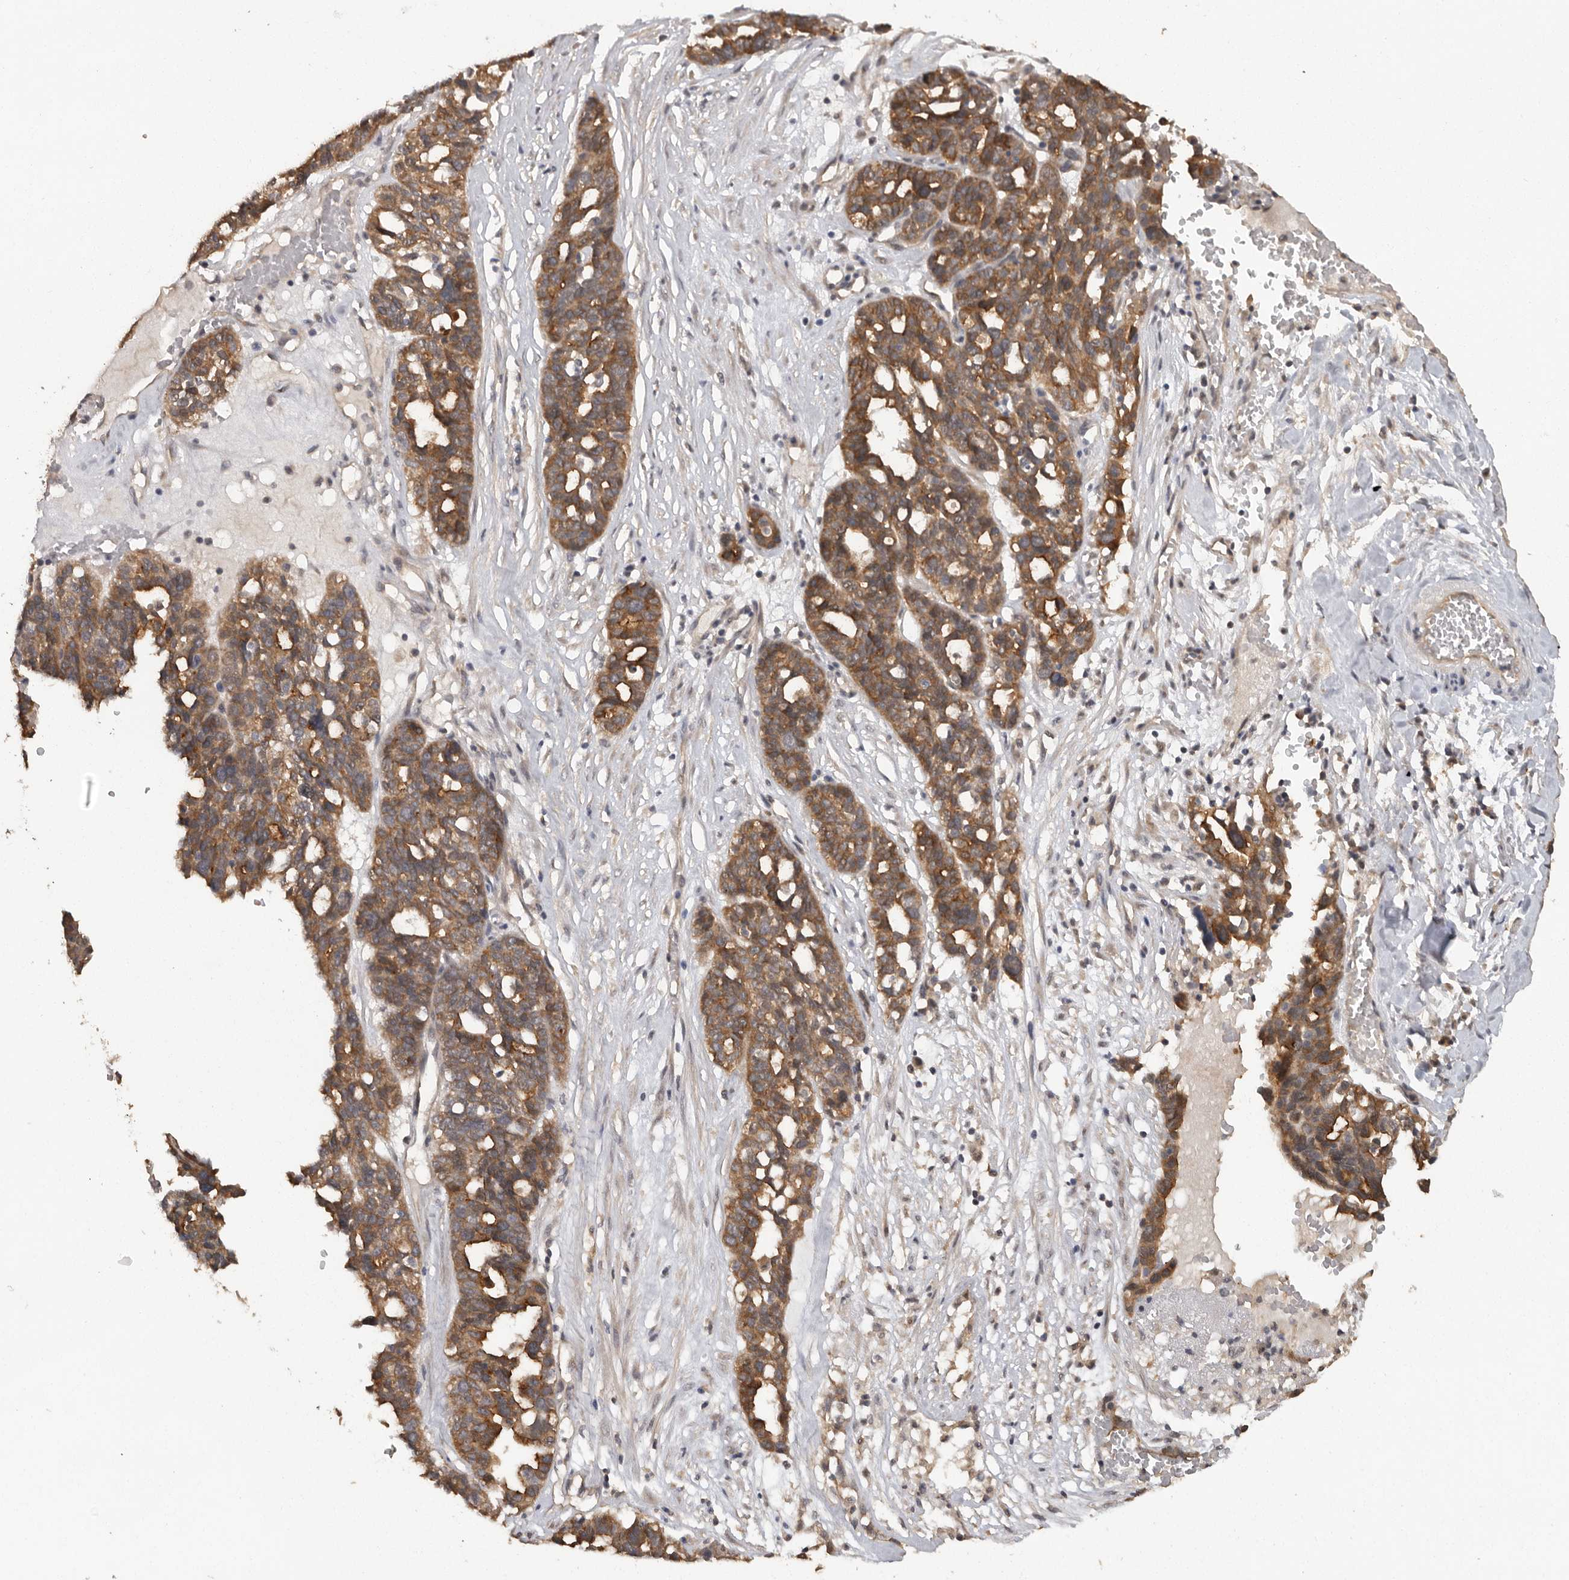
{"staining": {"intensity": "moderate", "quantity": ">75%", "location": "cytoplasmic/membranous"}, "tissue": "ovarian cancer", "cell_type": "Tumor cells", "image_type": "cancer", "snomed": [{"axis": "morphology", "description": "Cystadenocarcinoma, serous, NOS"}, {"axis": "topography", "description": "Ovary"}], "caption": "Ovarian serous cystadenocarcinoma stained with IHC exhibits moderate cytoplasmic/membranous staining in about >75% of tumor cells.", "gene": "BAIAP2", "patient": {"sex": "female", "age": 59}}